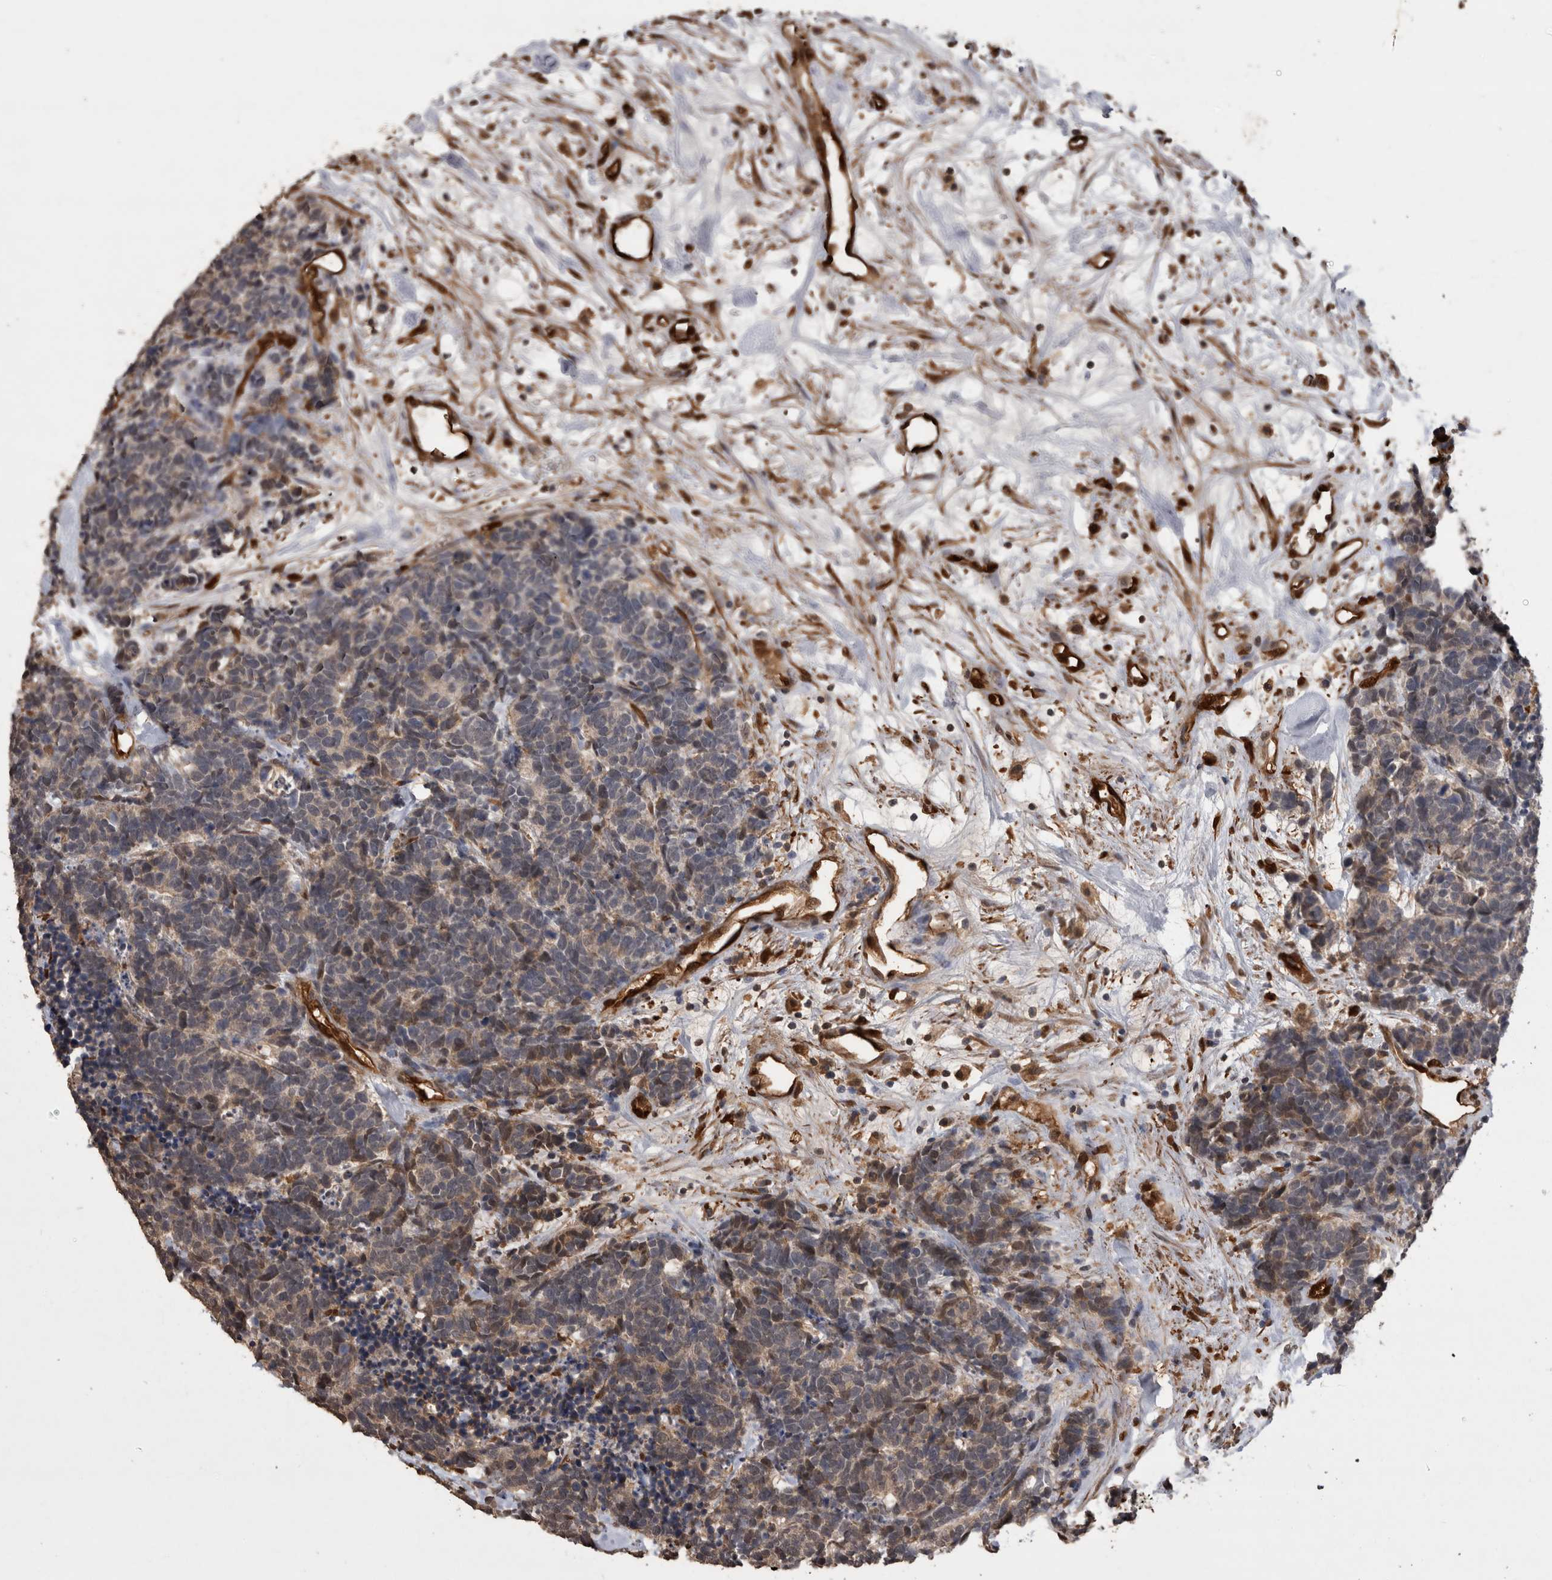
{"staining": {"intensity": "weak", "quantity": "<25%", "location": "cytoplasmic/membranous"}, "tissue": "carcinoid", "cell_type": "Tumor cells", "image_type": "cancer", "snomed": [{"axis": "morphology", "description": "Carcinoma, NOS"}, {"axis": "morphology", "description": "Carcinoid, malignant, NOS"}, {"axis": "topography", "description": "Urinary bladder"}], "caption": "Tumor cells show no significant expression in carcinoid (malignant).", "gene": "LXN", "patient": {"sex": "male", "age": 57}}